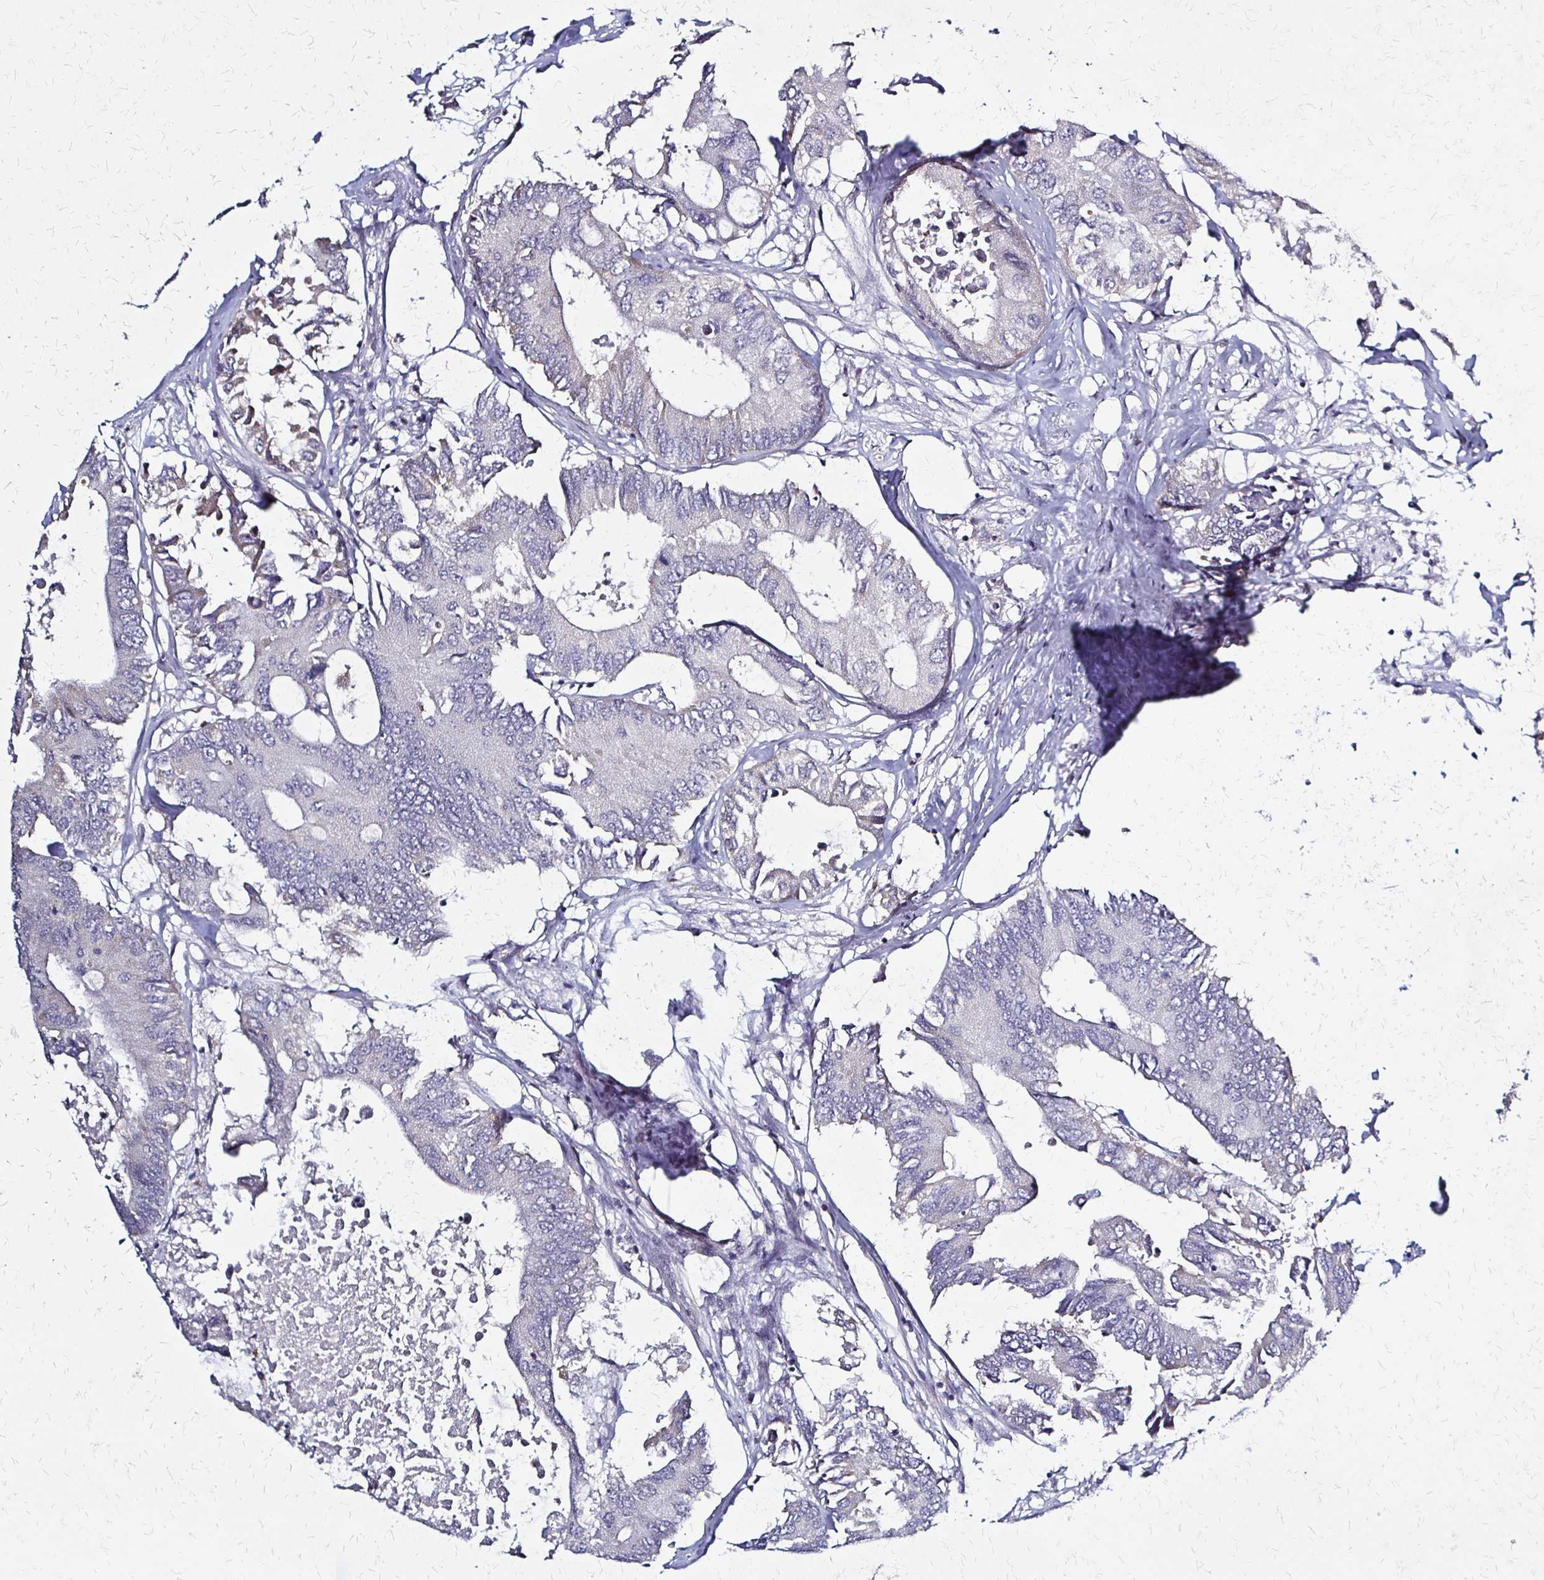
{"staining": {"intensity": "negative", "quantity": "none", "location": "none"}, "tissue": "colorectal cancer", "cell_type": "Tumor cells", "image_type": "cancer", "snomed": [{"axis": "morphology", "description": "Adenocarcinoma, NOS"}, {"axis": "topography", "description": "Colon"}], "caption": "Tumor cells are negative for brown protein staining in colorectal cancer.", "gene": "SLC9A9", "patient": {"sex": "male", "age": 71}}